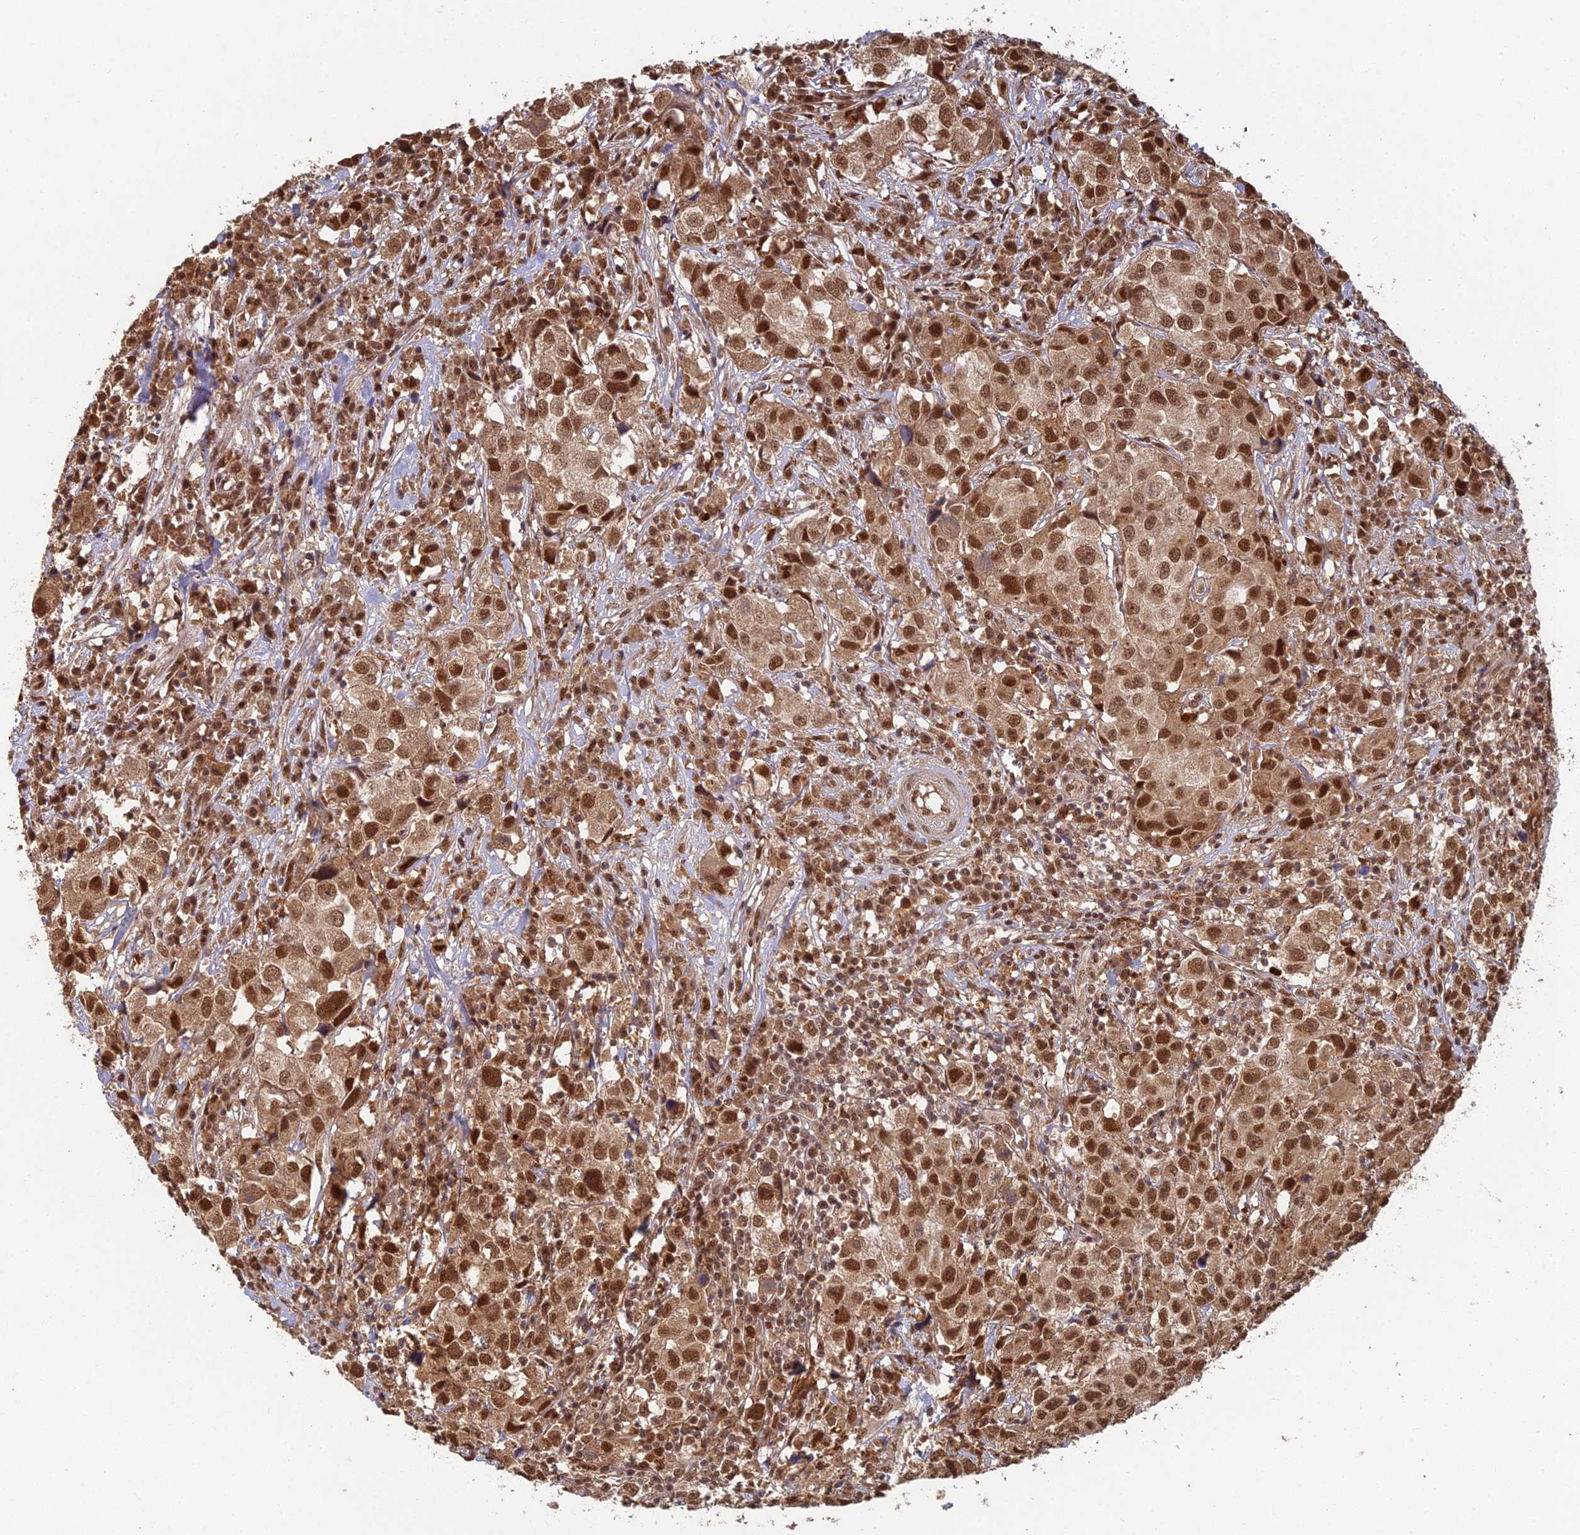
{"staining": {"intensity": "strong", "quantity": ">75%", "location": "cytoplasmic/membranous,nuclear"}, "tissue": "urothelial cancer", "cell_type": "Tumor cells", "image_type": "cancer", "snomed": [{"axis": "morphology", "description": "Urothelial carcinoma, High grade"}, {"axis": "topography", "description": "Urinary bladder"}], "caption": "The histopathology image displays immunohistochemical staining of urothelial cancer. There is strong cytoplasmic/membranous and nuclear positivity is present in approximately >75% of tumor cells.", "gene": "RANBP3", "patient": {"sex": "female", "age": 75}}